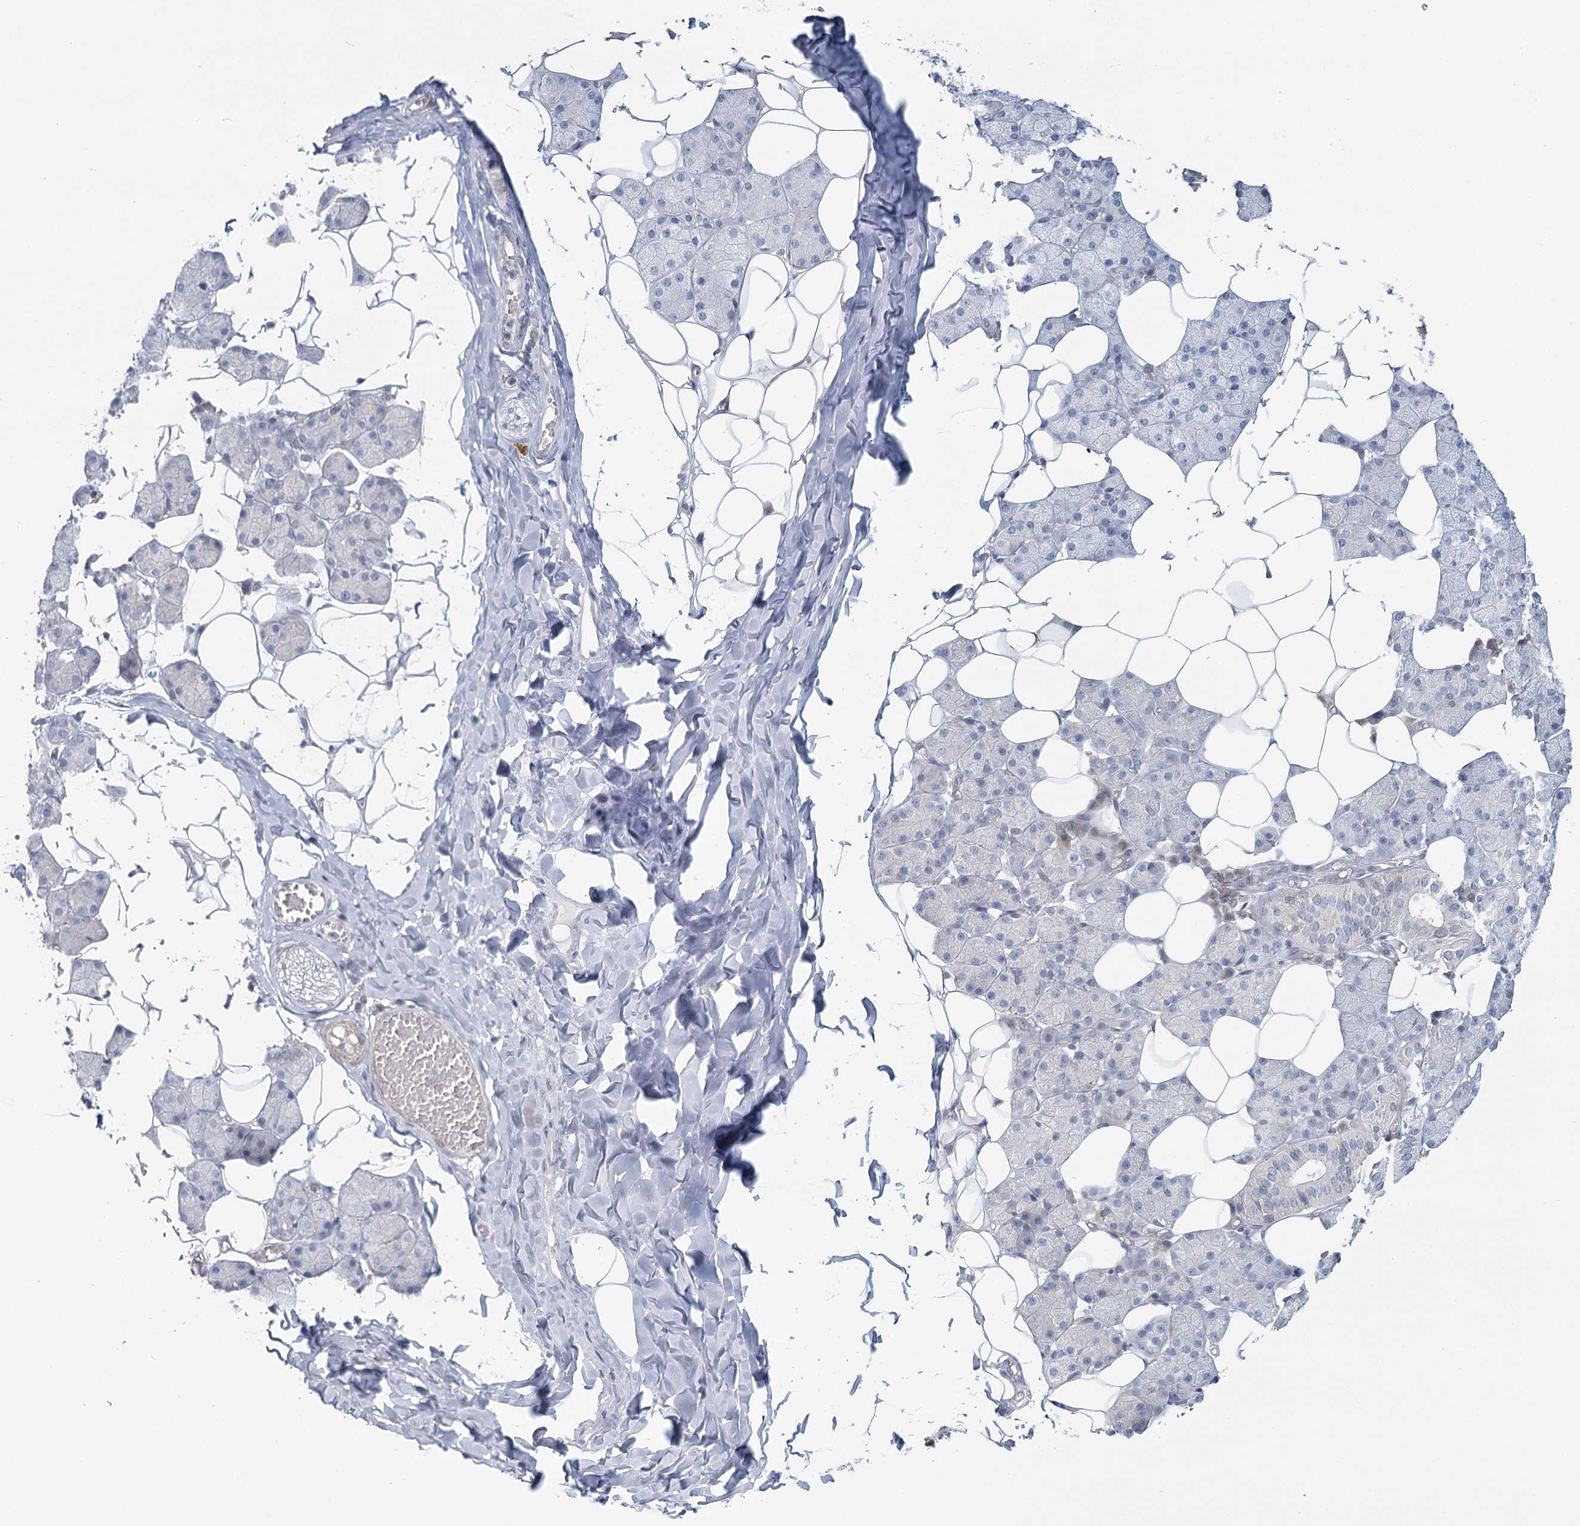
{"staining": {"intensity": "negative", "quantity": "none", "location": "none"}, "tissue": "salivary gland", "cell_type": "Glandular cells", "image_type": "normal", "snomed": [{"axis": "morphology", "description": "Normal tissue, NOS"}, {"axis": "topography", "description": "Salivary gland"}], "caption": "This is an immunohistochemistry (IHC) photomicrograph of unremarkable salivary gland. There is no staining in glandular cells.", "gene": "USP11", "patient": {"sex": "female", "age": 33}}